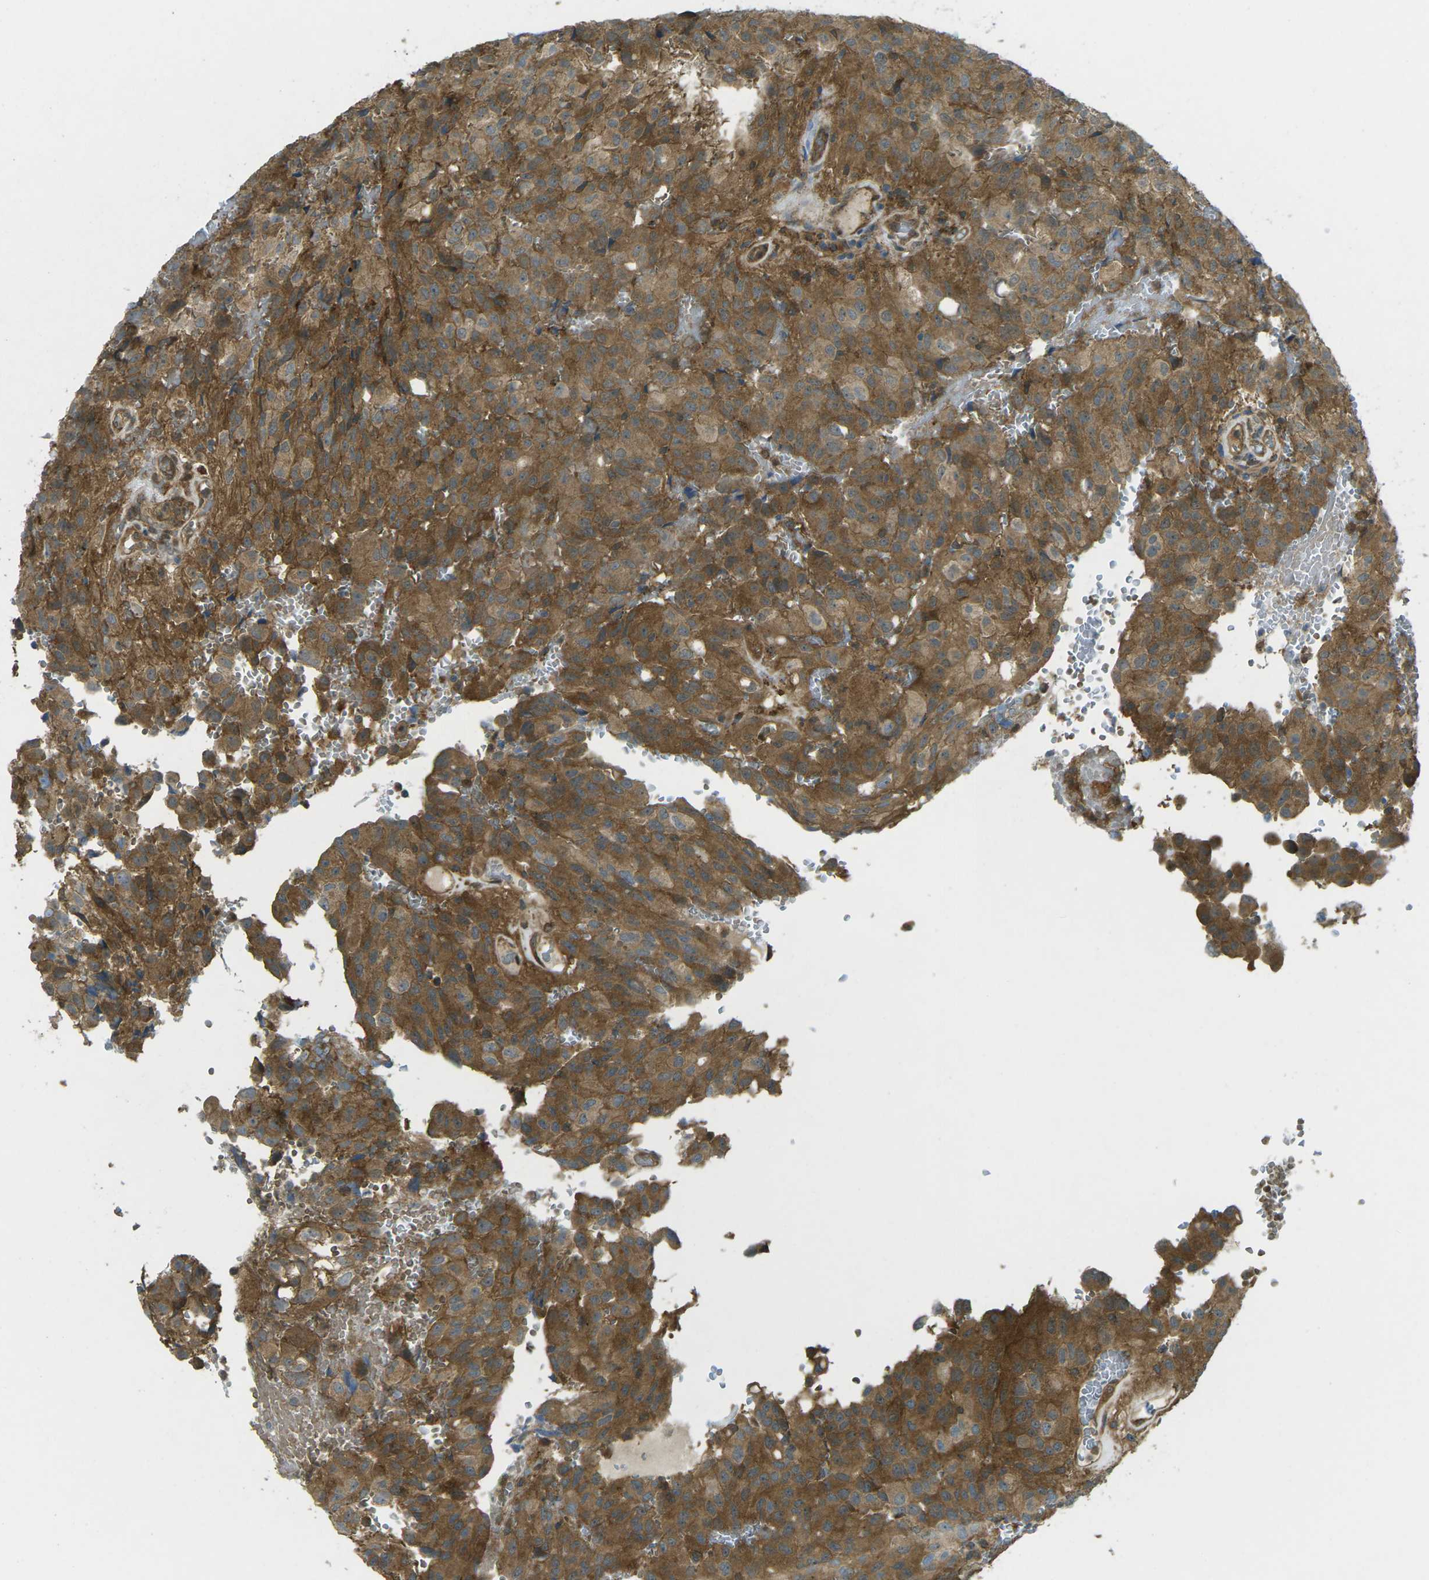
{"staining": {"intensity": "strong", "quantity": ">75%", "location": "cytoplasmic/membranous"}, "tissue": "glioma", "cell_type": "Tumor cells", "image_type": "cancer", "snomed": [{"axis": "morphology", "description": "Glioma, malignant, High grade"}, {"axis": "topography", "description": "Brain"}], "caption": "About >75% of tumor cells in glioma display strong cytoplasmic/membranous protein staining as visualized by brown immunohistochemical staining.", "gene": "CHMP3", "patient": {"sex": "male", "age": 32}}